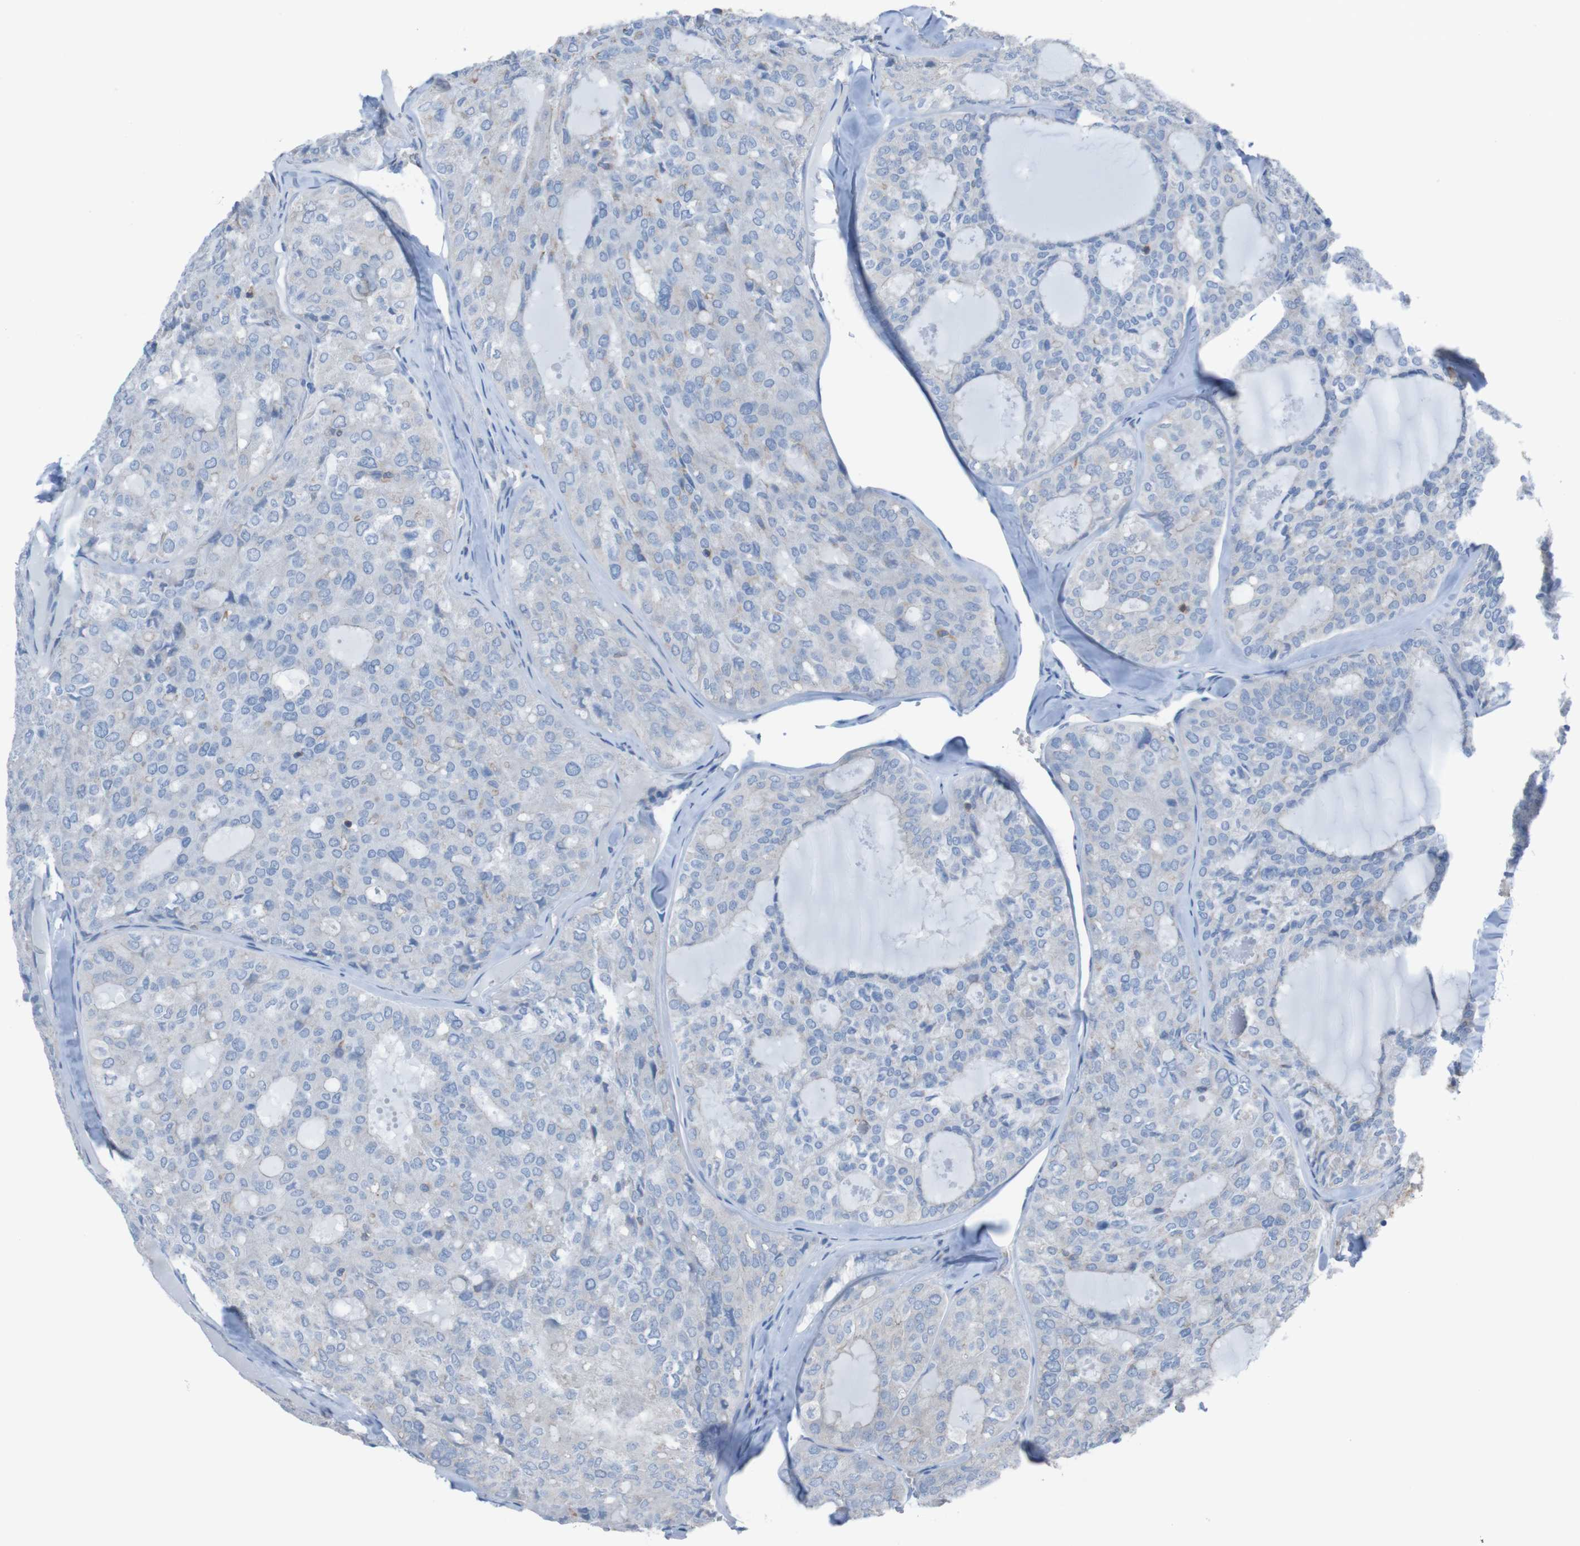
{"staining": {"intensity": "negative", "quantity": "none", "location": "none"}, "tissue": "thyroid cancer", "cell_type": "Tumor cells", "image_type": "cancer", "snomed": [{"axis": "morphology", "description": "Follicular adenoma carcinoma, NOS"}, {"axis": "topography", "description": "Thyroid gland"}], "caption": "Photomicrograph shows no significant protein positivity in tumor cells of thyroid follicular adenoma carcinoma. (DAB immunohistochemistry, high magnification).", "gene": "MINAR1", "patient": {"sex": "male", "age": 75}}